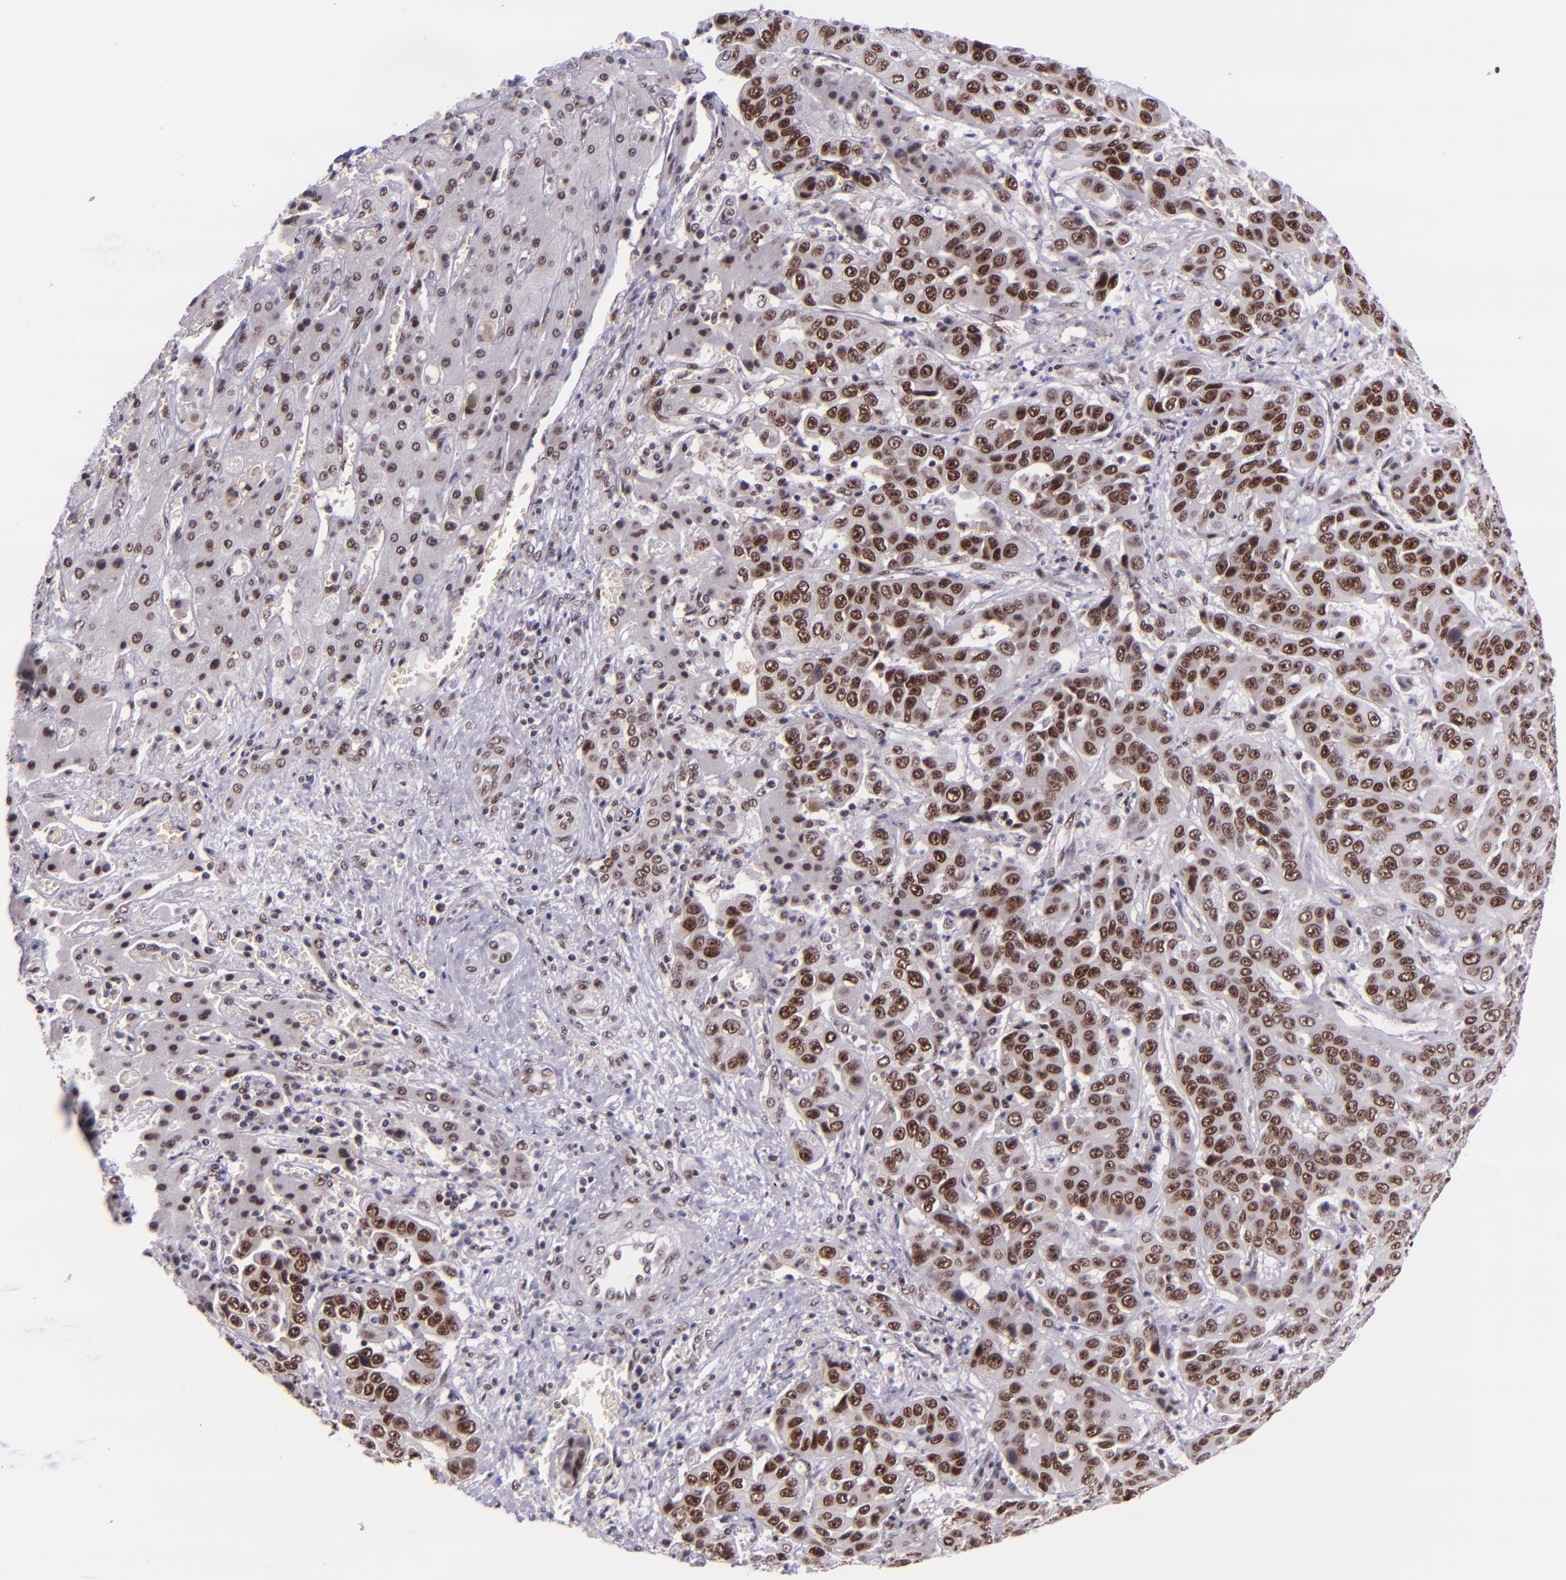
{"staining": {"intensity": "strong", "quantity": "25%-75%", "location": "nuclear"}, "tissue": "liver cancer", "cell_type": "Tumor cells", "image_type": "cancer", "snomed": [{"axis": "morphology", "description": "Cholangiocarcinoma"}, {"axis": "topography", "description": "Liver"}], "caption": "Strong nuclear staining is identified in about 25%-75% of tumor cells in liver cancer (cholangiocarcinoma).", "gene": "GPKOW", "patient": {"sex": "female", "age": 52}}